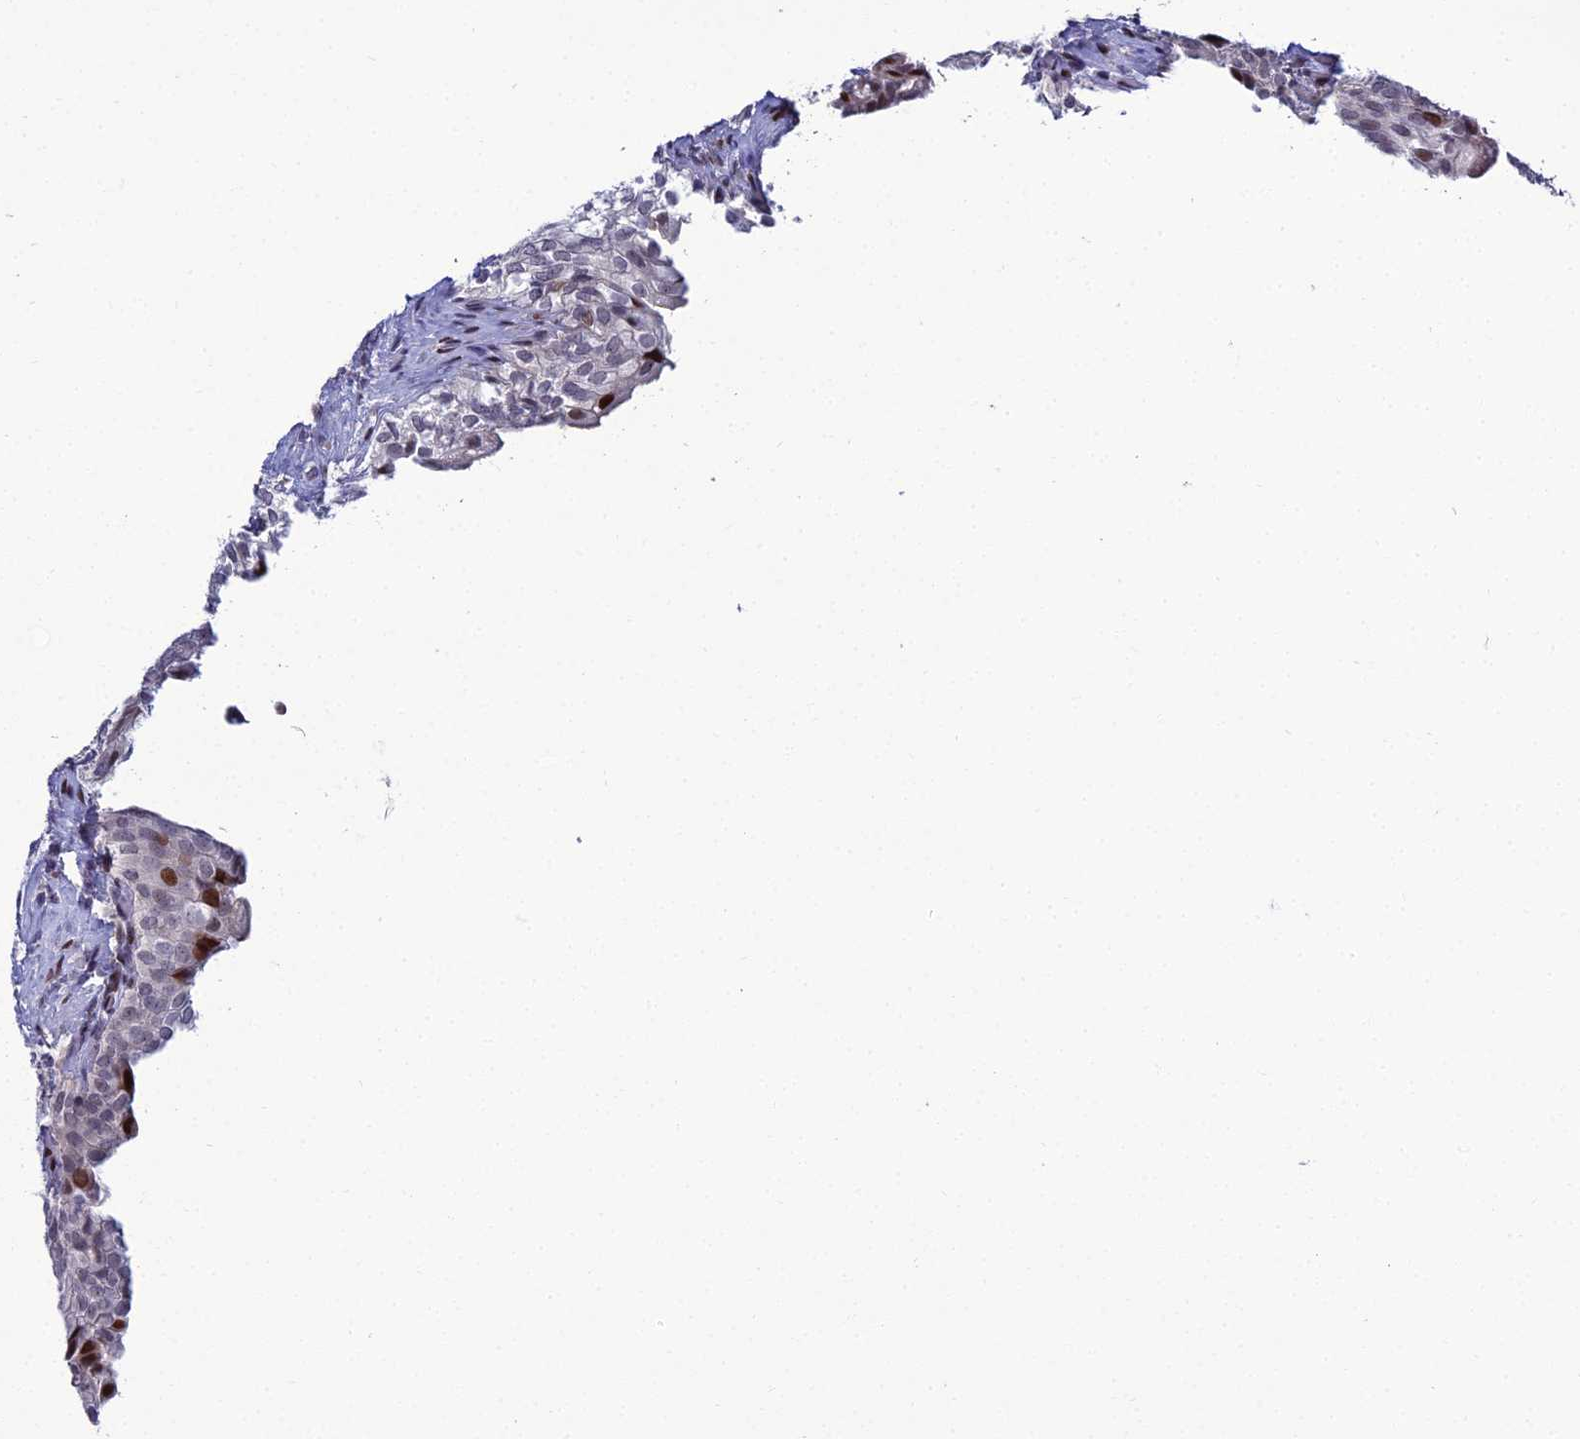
{"staining": {"intensity": "strong", "quantity": "<25%", "location": "nuclear"}, "tissue": "urinary bladder", "cell_type": "Urothelial cells", "image_type": "normal", "snomed": [{"axis": "morphology", "description": "Normal tissue, NOS"}, {"axis": "topography", "description": "Urinary bladder"}], "caption": "Immunohistochemical staining of normal urinary bladder shows medium levels of strong nuclear expression in about <25% of urothelial cells.", "gene": "TAF9B", "patient": {"sex": "male", "age": 55}}